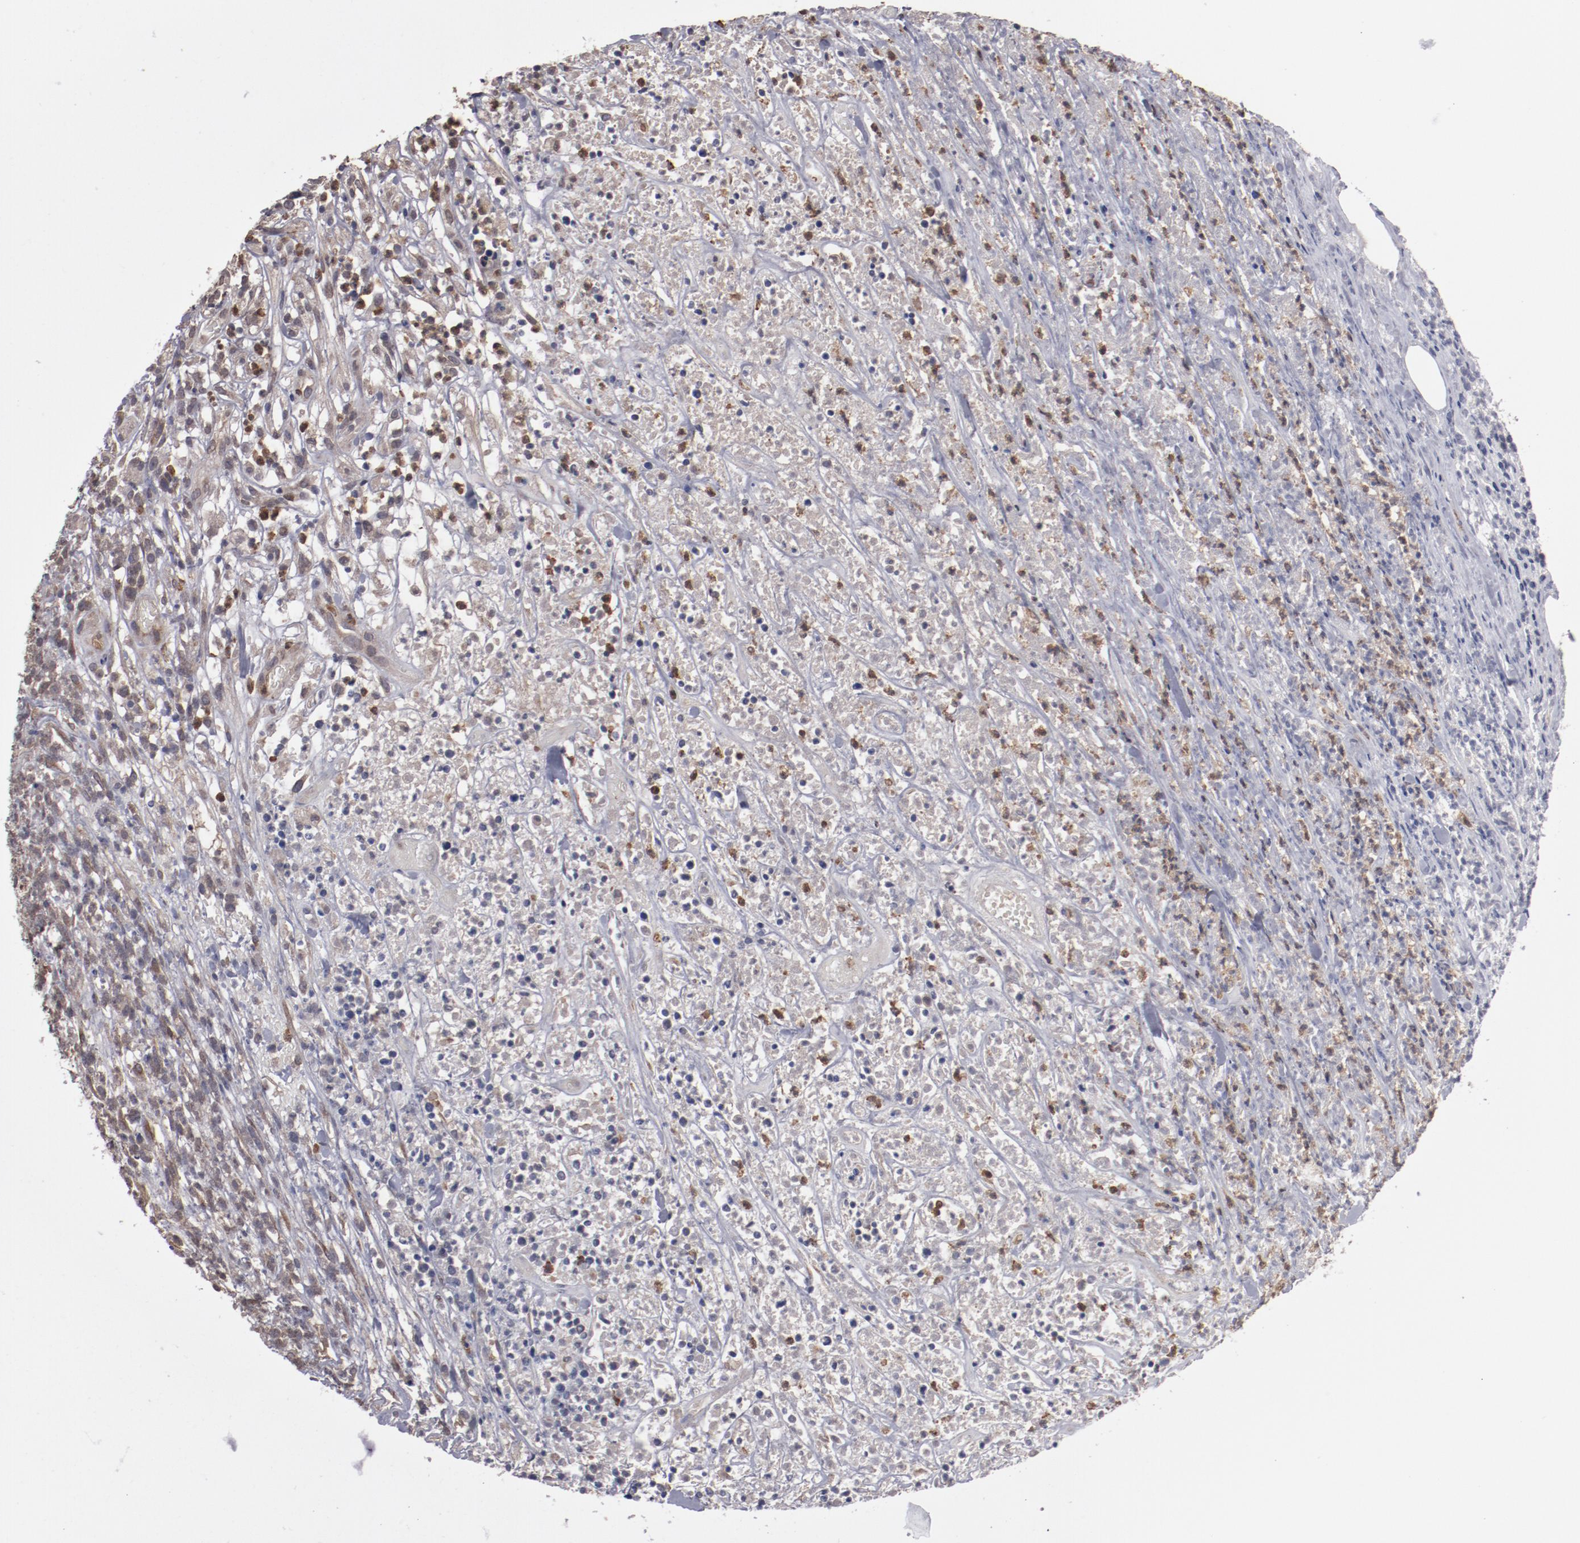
{"staining": {"intensity": "moderate", "quantity": "25%-75%", "location": "cytoplasmic/membranous,nuclear"}, "tissue": "lymphoma", "cell_type": "Tumor cells", "image_type": "cancer", "snomed": [{"axis": "morphology", "description": "Malignant lymphoma, non-Hodgkin's type, High grade"}, {"axis": "topography", "description": "Lymph node"}], "caption": "Human lymphoma stained with a brown dye displays moderate cytoplasmic/membranous and nuclear positive expression in about 25%-75% of tumor cells.", "gene": "SERPINA7", "patient": {"sex": "female", "age": 73}}